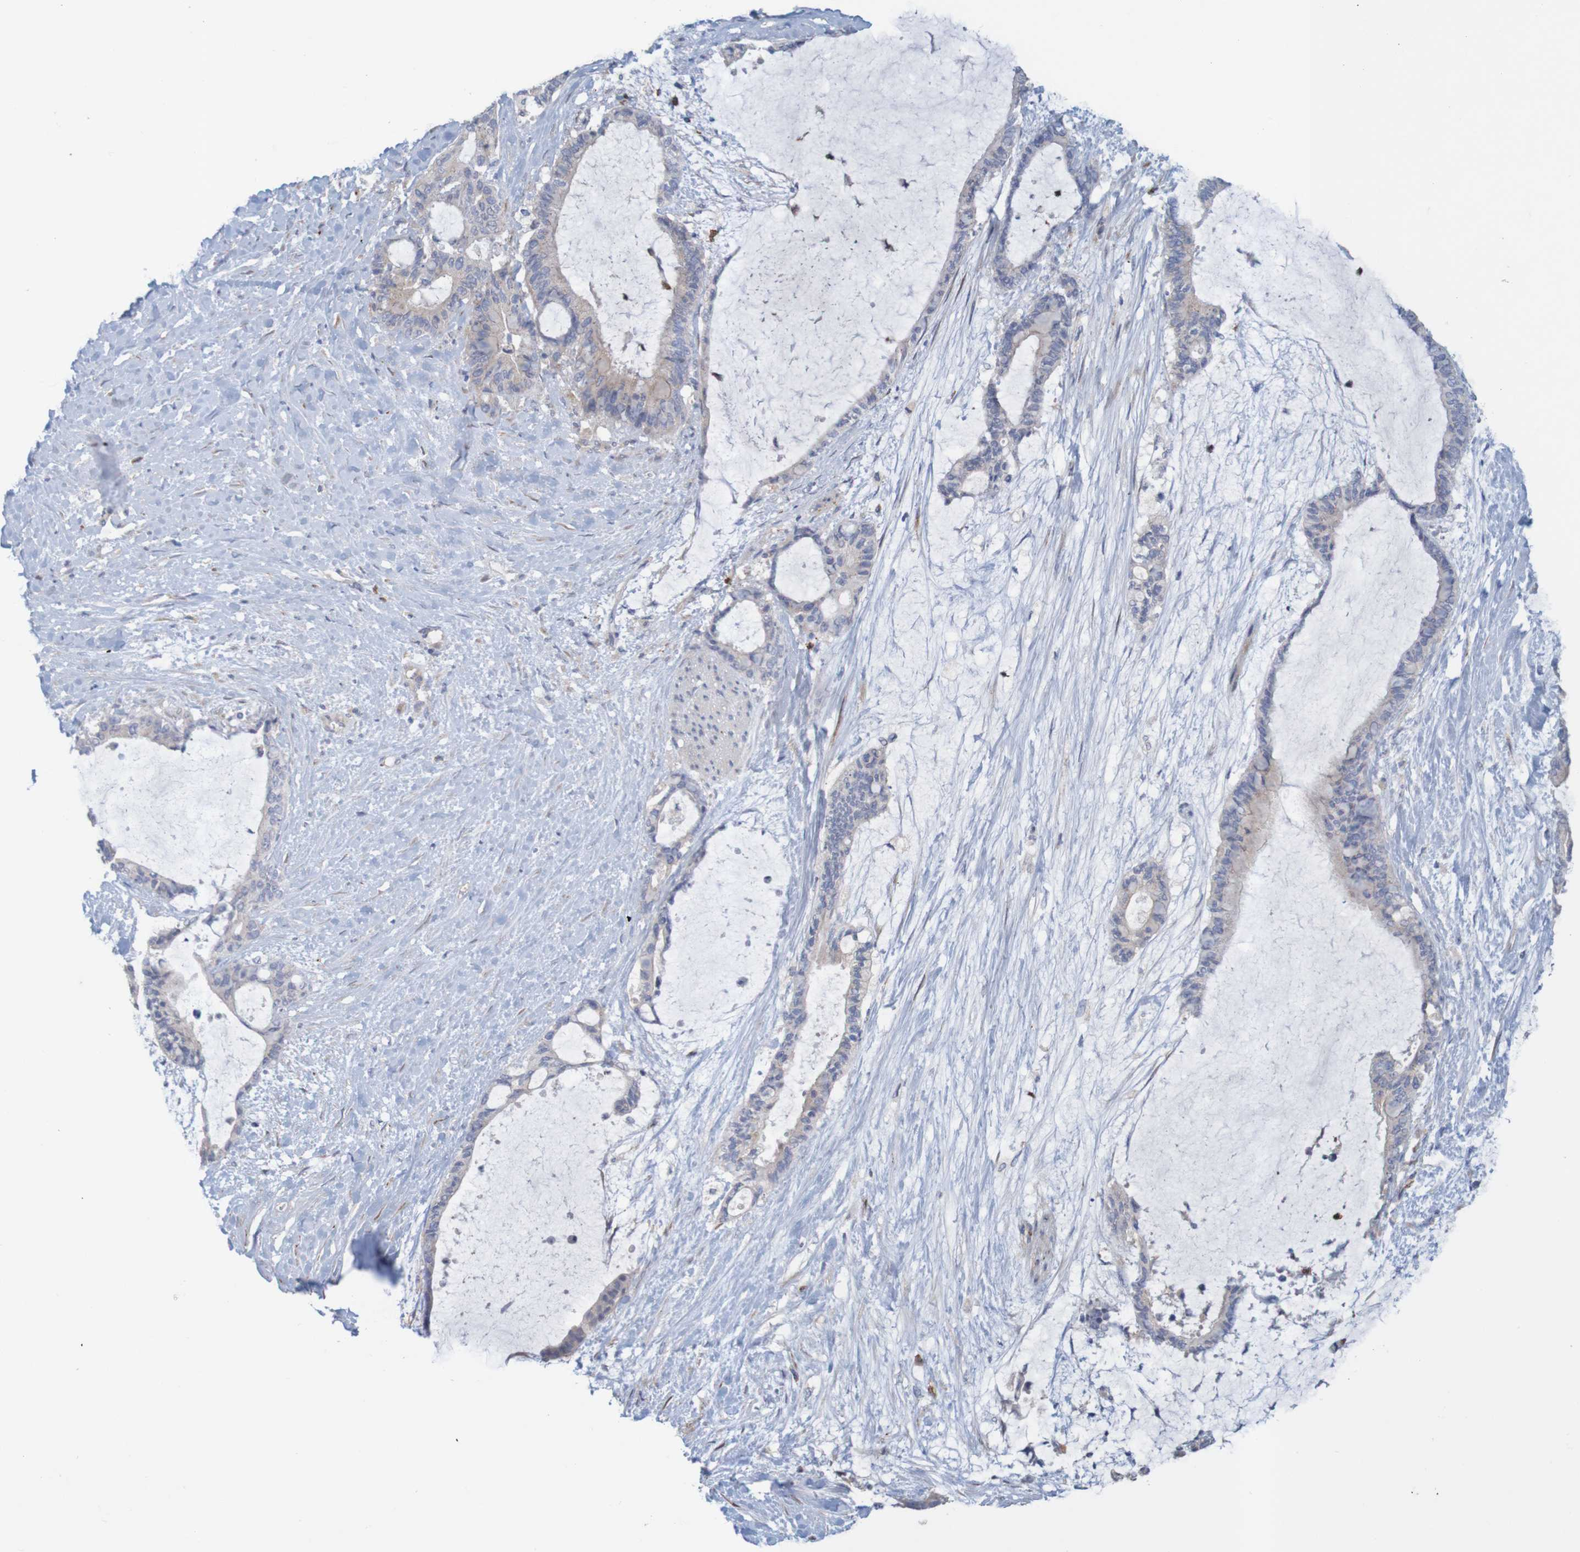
{"staining": {"intensity": "weak", "quantity": "<25%", "location": "cytoplasmic/membranous"}, "tissue": "liver cancer", "cell_type": "Tumor cells", "image_type": "cancer", "snomed": [{"axis": "morphology", "description": "Cholangiocarcinoma"}, {"axis": "topography", "description": "Liver"}], "caption": "This is an immunohistochemistry micrograph of cholangiocarcinoma (liver). There is no expression in tumor cells.", "gene": "KRT23", "patient": {"sex": "female", "age": 73}}